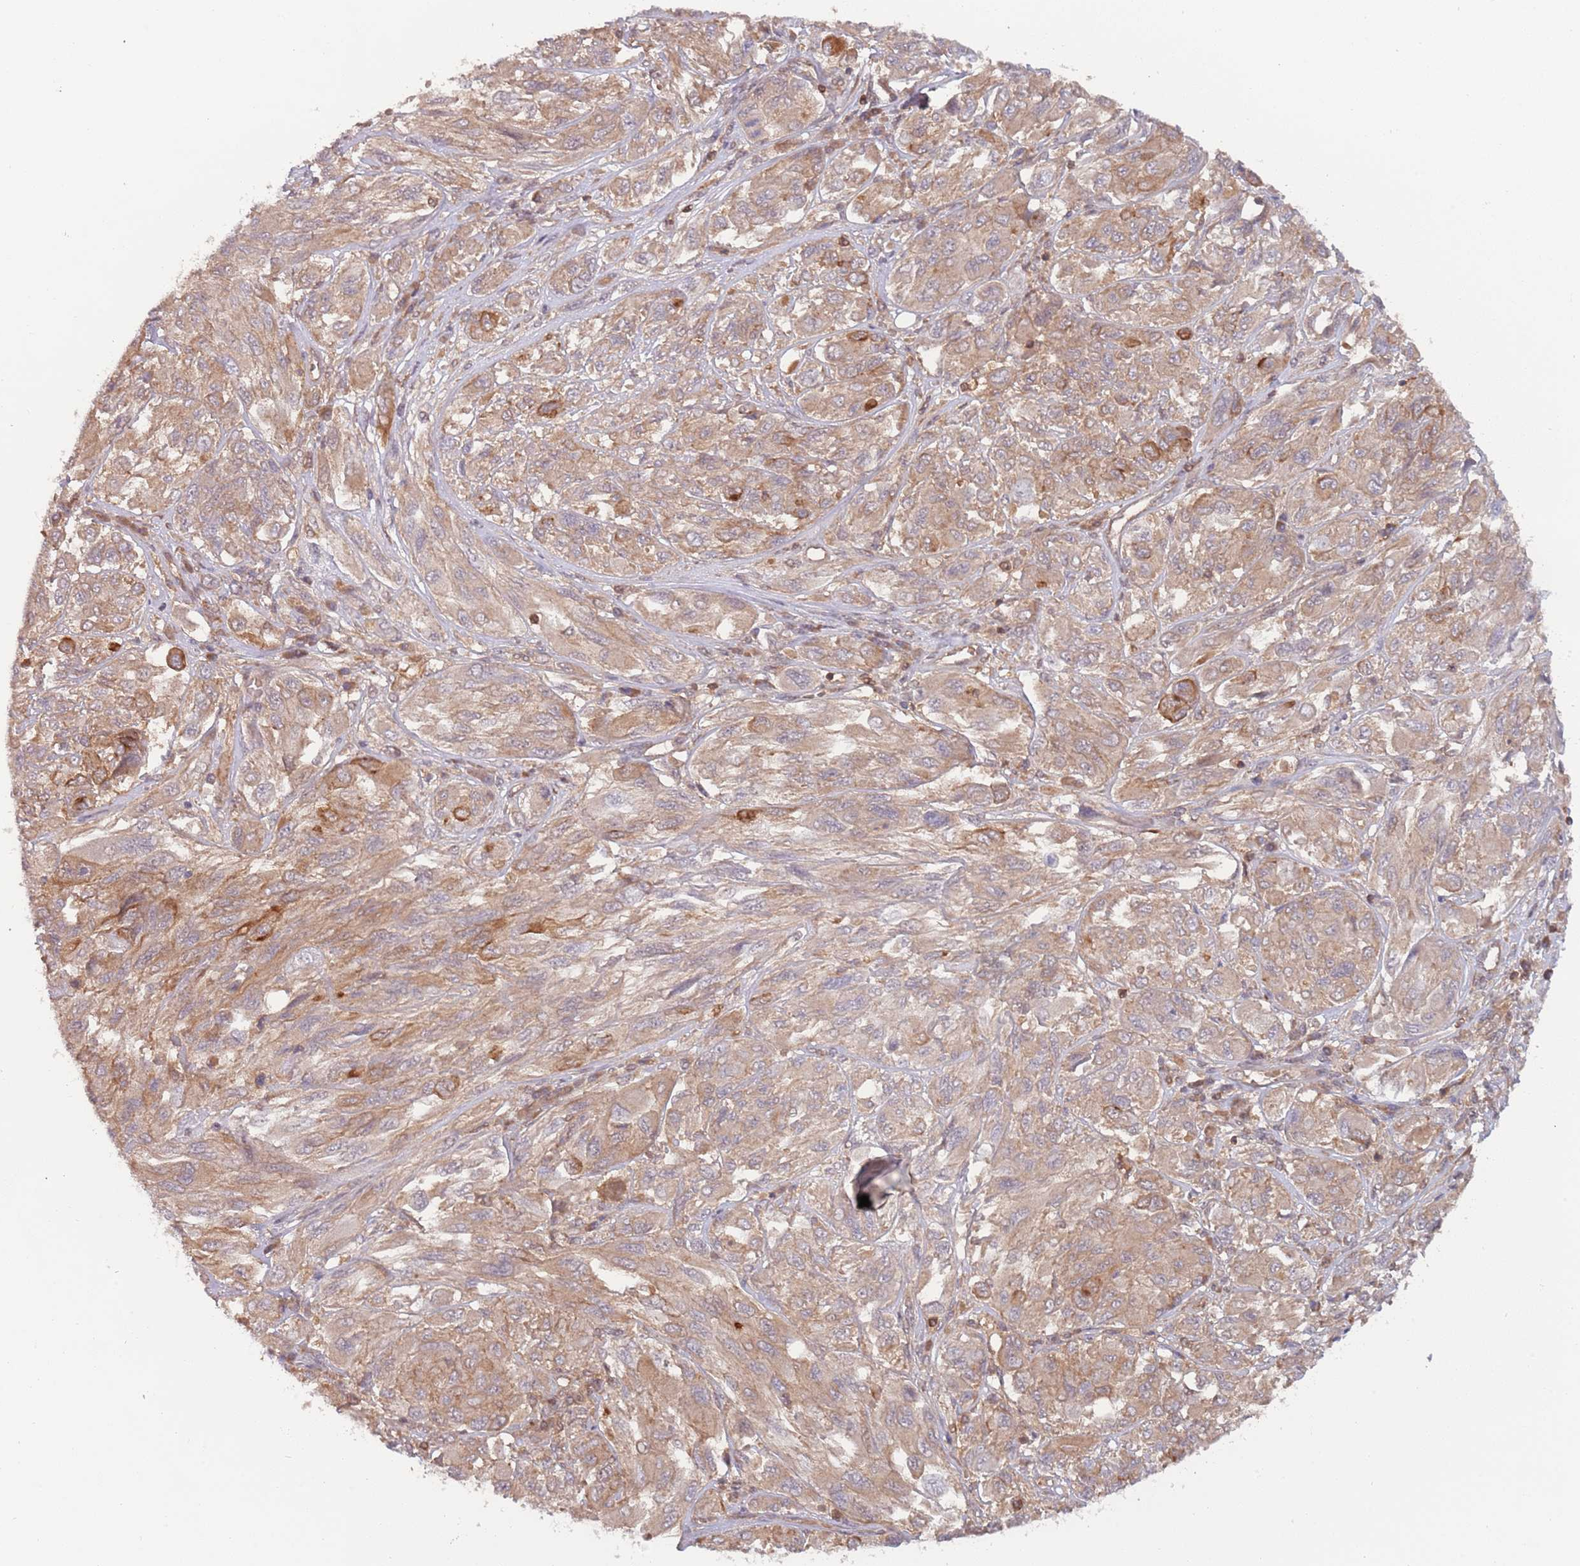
{"staining": {"intensity": "weak", "quantity": ">75%", "location": "cytoplasmic/membranous"}, "tissue": "melanoma", "cell_type": "Tumor cells", "image_type": "cancer", "snomed": [{"axis": "morphology", "description": "Malignant melanoma, NOS"}, {"axis": "topography", "description": "Skin"}], "caption": "About >75% of tumor cells in malignant melanoma display weak cytoplasmic/membranous protein staining as visualized by brown immunohistochemical staining.", "gene": "GSDMD", "patient": {"sex": "female", "age": 91}}